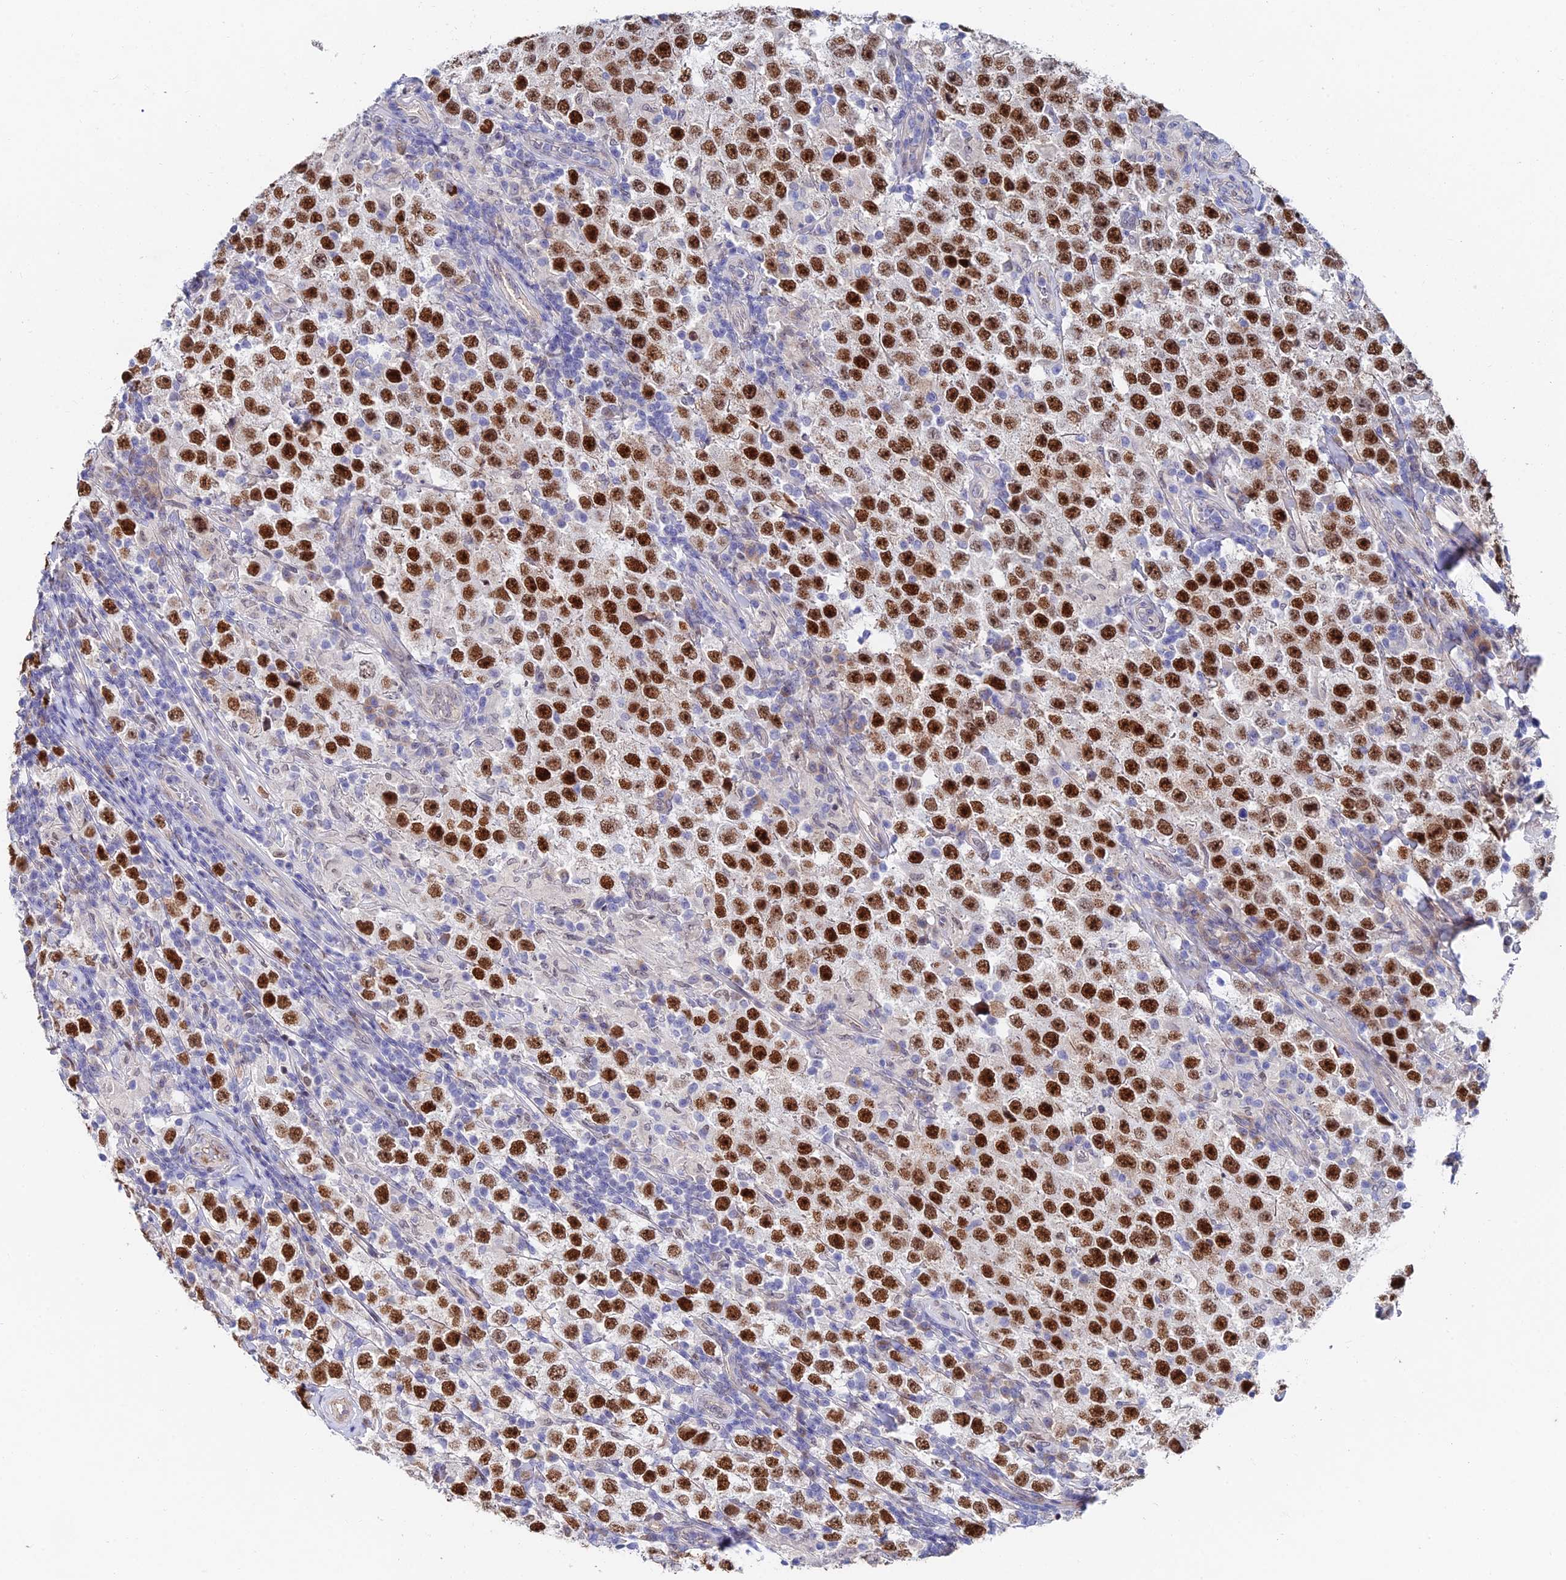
{"staining": {"intensity": "strong", "quantity": ">75%", "location": "nuclear"}, "tissue": "testis cancer", "cell_type": "Tumor cells", "image_type": "cancer", "snomed": [{"axis": "morphology", "description": "Normal tissue, NOS"}, {"axis": "morphology", "description": "Urothelial carcinoma, High grade"}, {"axis": "morphology", "description": "Seminoma, NOS"}, {"axis": "morphology", "description": "Carcinoma, Embryonal, NOS"}, {"axis": "topography", "description": "Urinary bladder"}, {"axis": "topography", "description": "Testis"}], "caption": "This is an image of immunohistochemistry staining of seminoma (testis), which shows strong expression in the nuclear of tumor cells.", "gene": "TRIM24", "patient": {"sex": "male", "age": 41}}